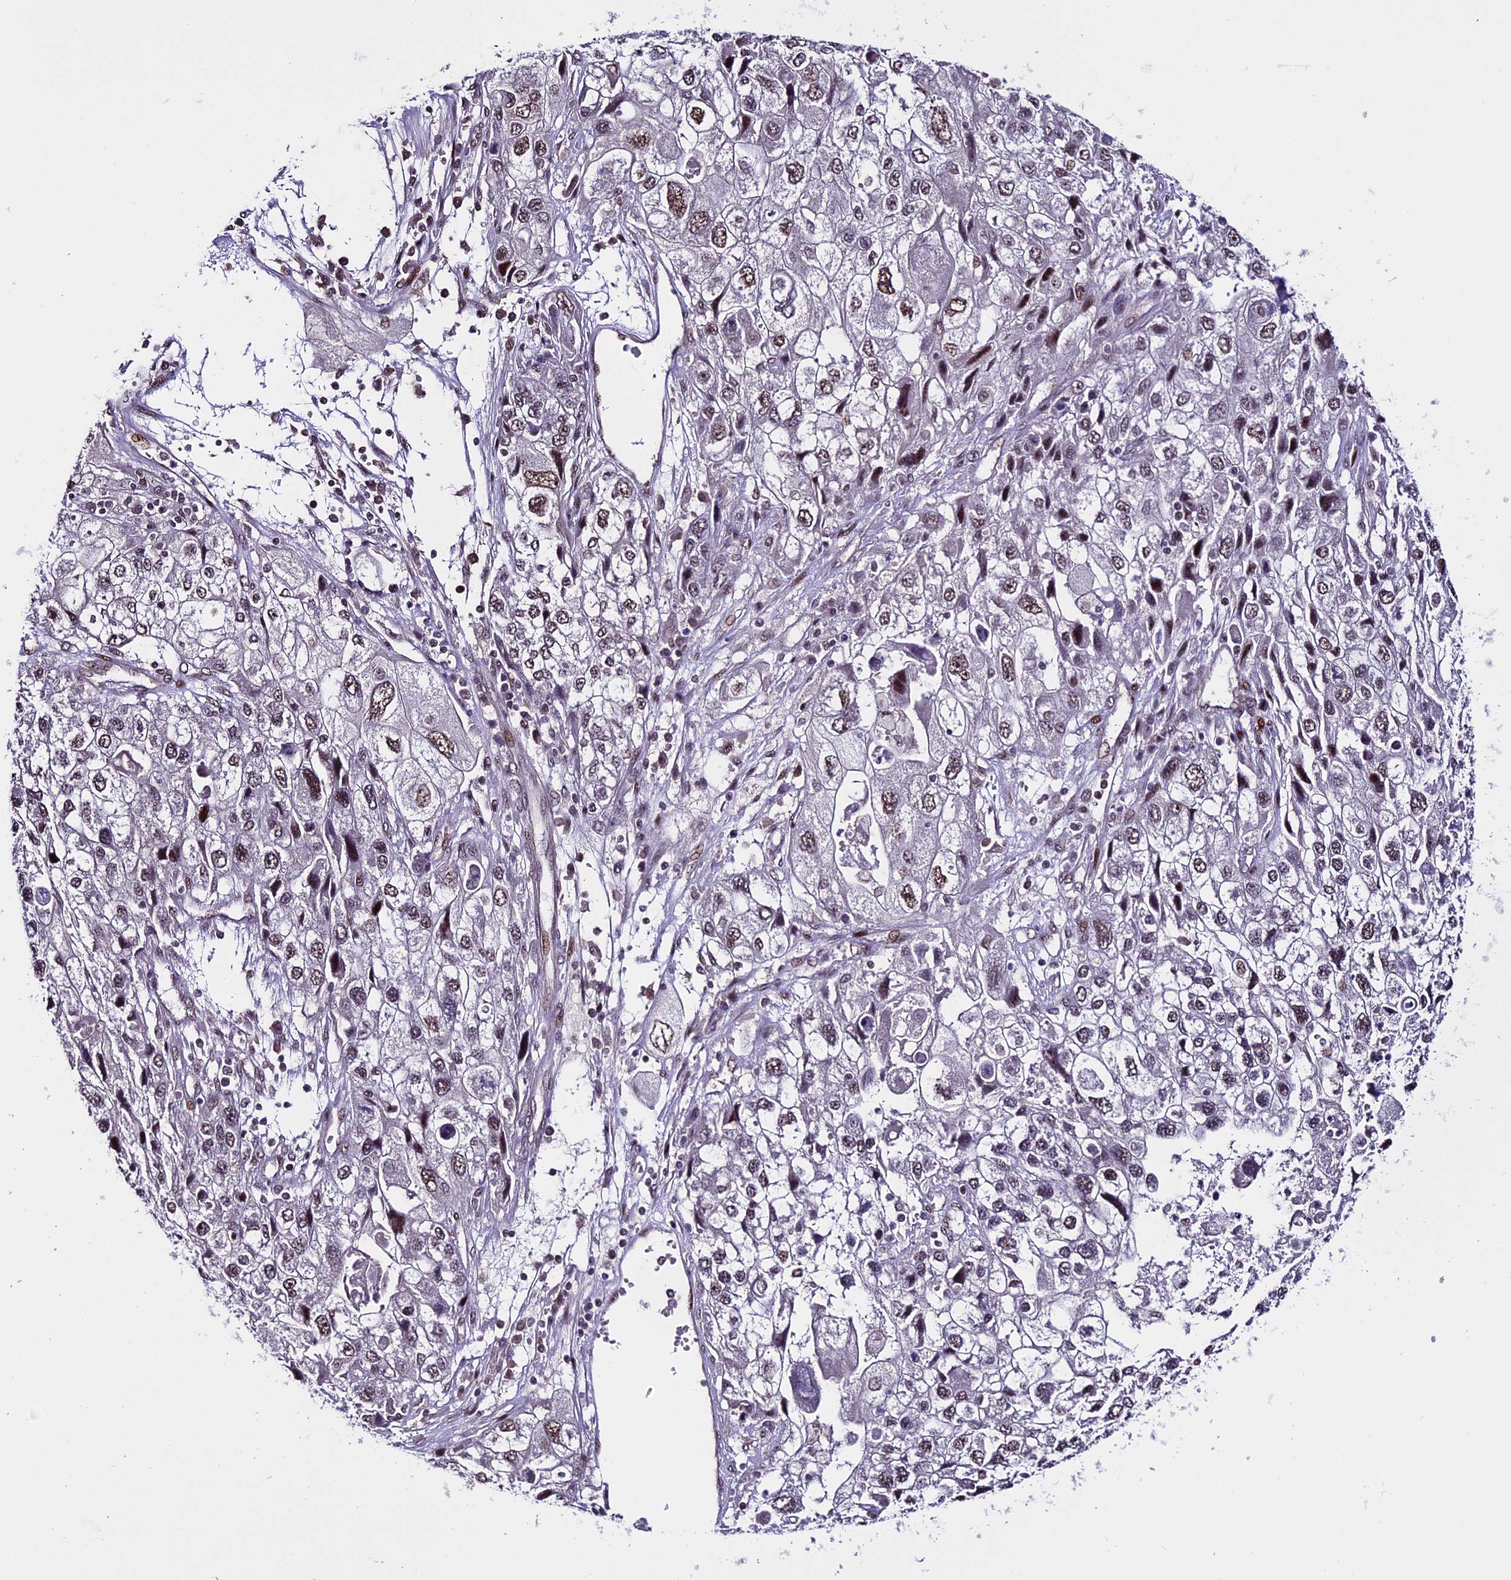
{"staining": {"intensity": "weak", "quantity": ">75%", "location": "nuclear"}, "tissue": "endometrial cancer", "cell_type": "Tumor cells", "image_type": "cancer", "snomed": [{"axis": "morphology", "description": "Adenocarcinoma, NOS"}, {"axis": "topography", "description": "Endometrium"}], "caption": "An IHC image of neoplastic tissue is shown. Protein staining in brown highlights weak nuclear positivity in endometrial cancer (adenocarcinoma) within tumor cells. The protein is shown in brown color, while the nuclei are stained blue.", "gene": "TCP11L2", "patient": {"sex": "female", "age": 49}}